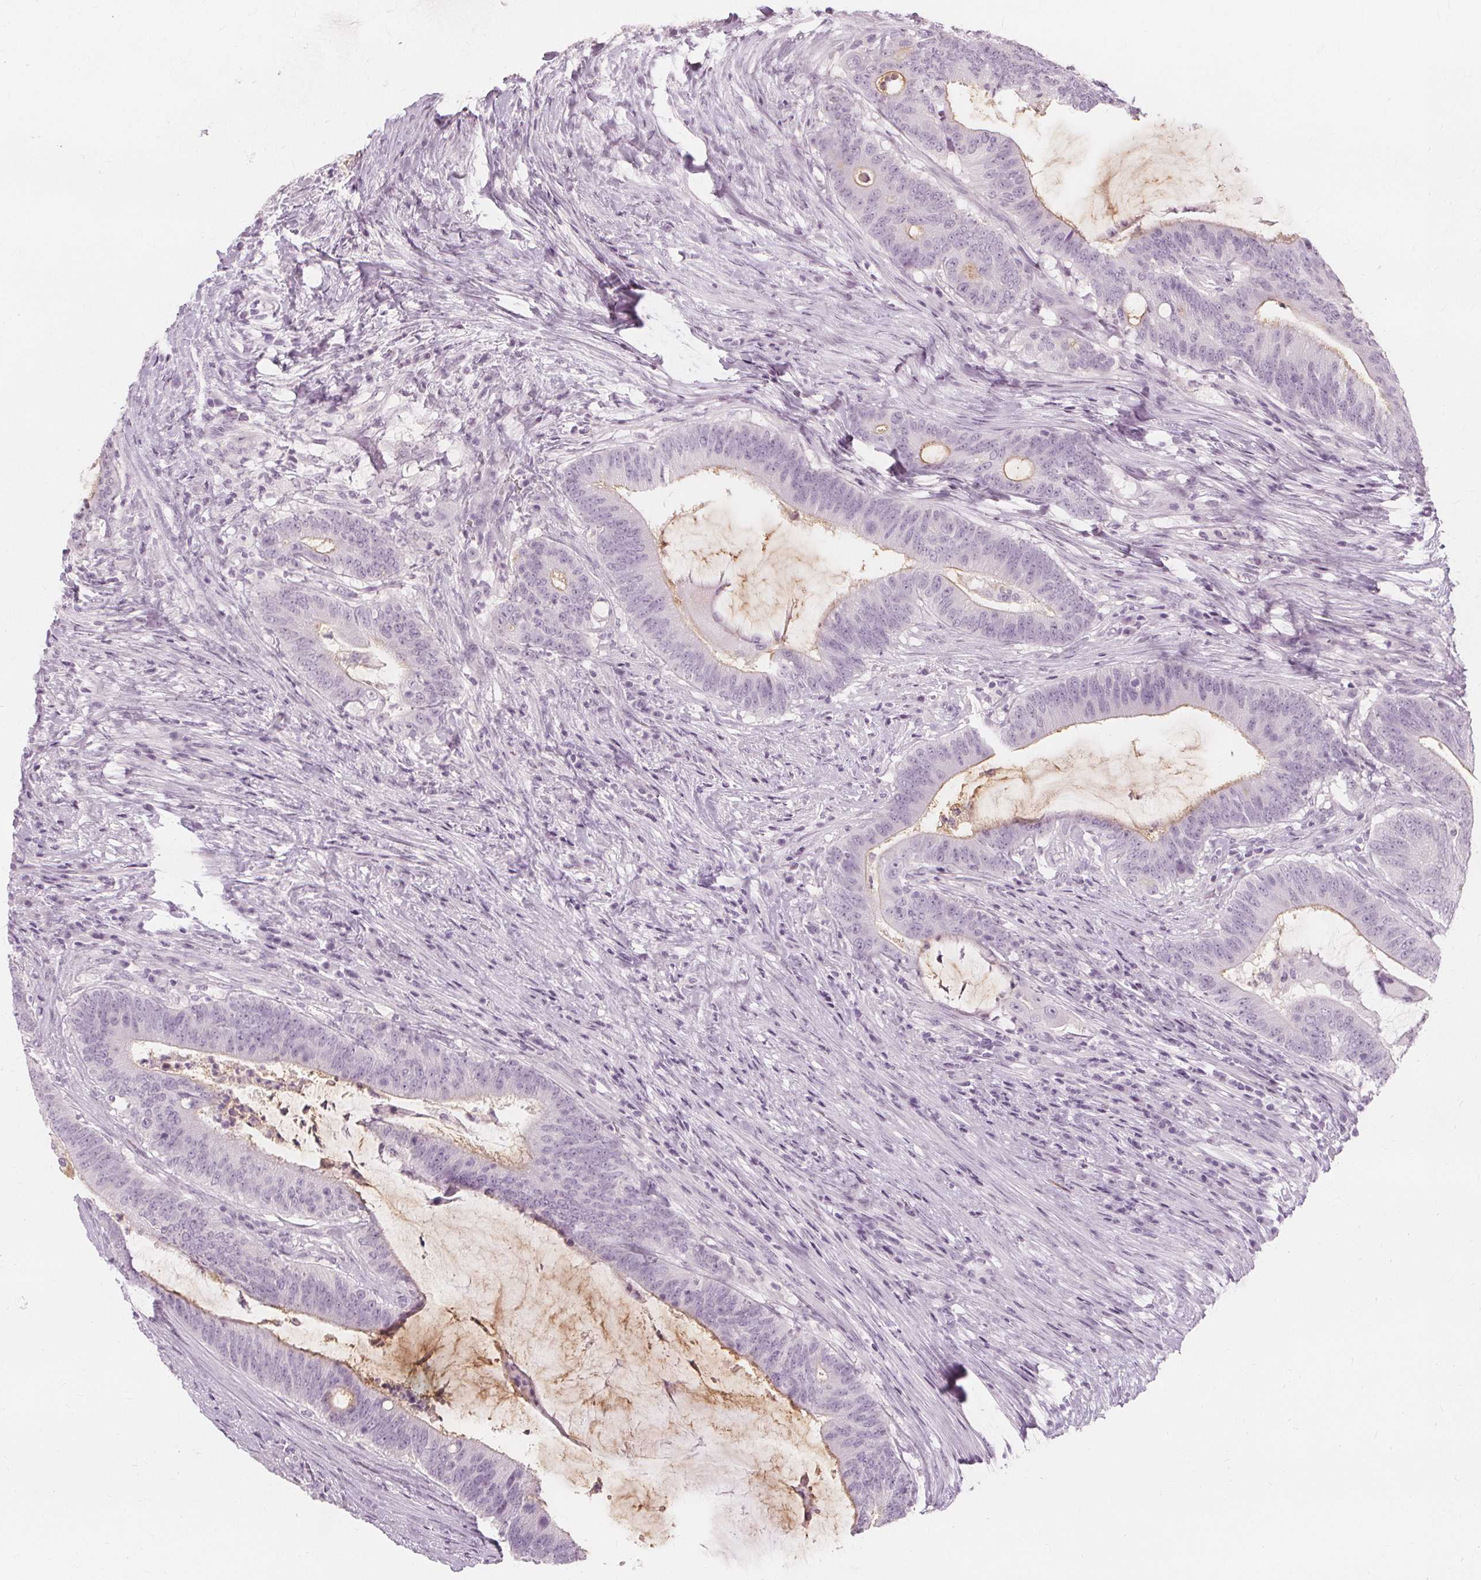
{"staining": {"intensity": "moderate", "quantity": "25%-75%", "location": "cytoplasmic/membranous"}, "tissue": "colorectal cancer", "cell_type": "Tumor cells", "image_type": "cancer", "snomed": [{"axis": "morphology", "description": "Adenocarcinoma, NOS"}, {"axis": "topography", "description": "Colon"}], "caption": "Colorectal cancer (adenocarcinoma) tissue demonstrates moderate cytoplasmic/membranous expression in approximately 25%-75% of tumor cells, visualized by immunohistochemistry.", "gene": "MUC12", "patient": {"sex": "female", "age": 43}}